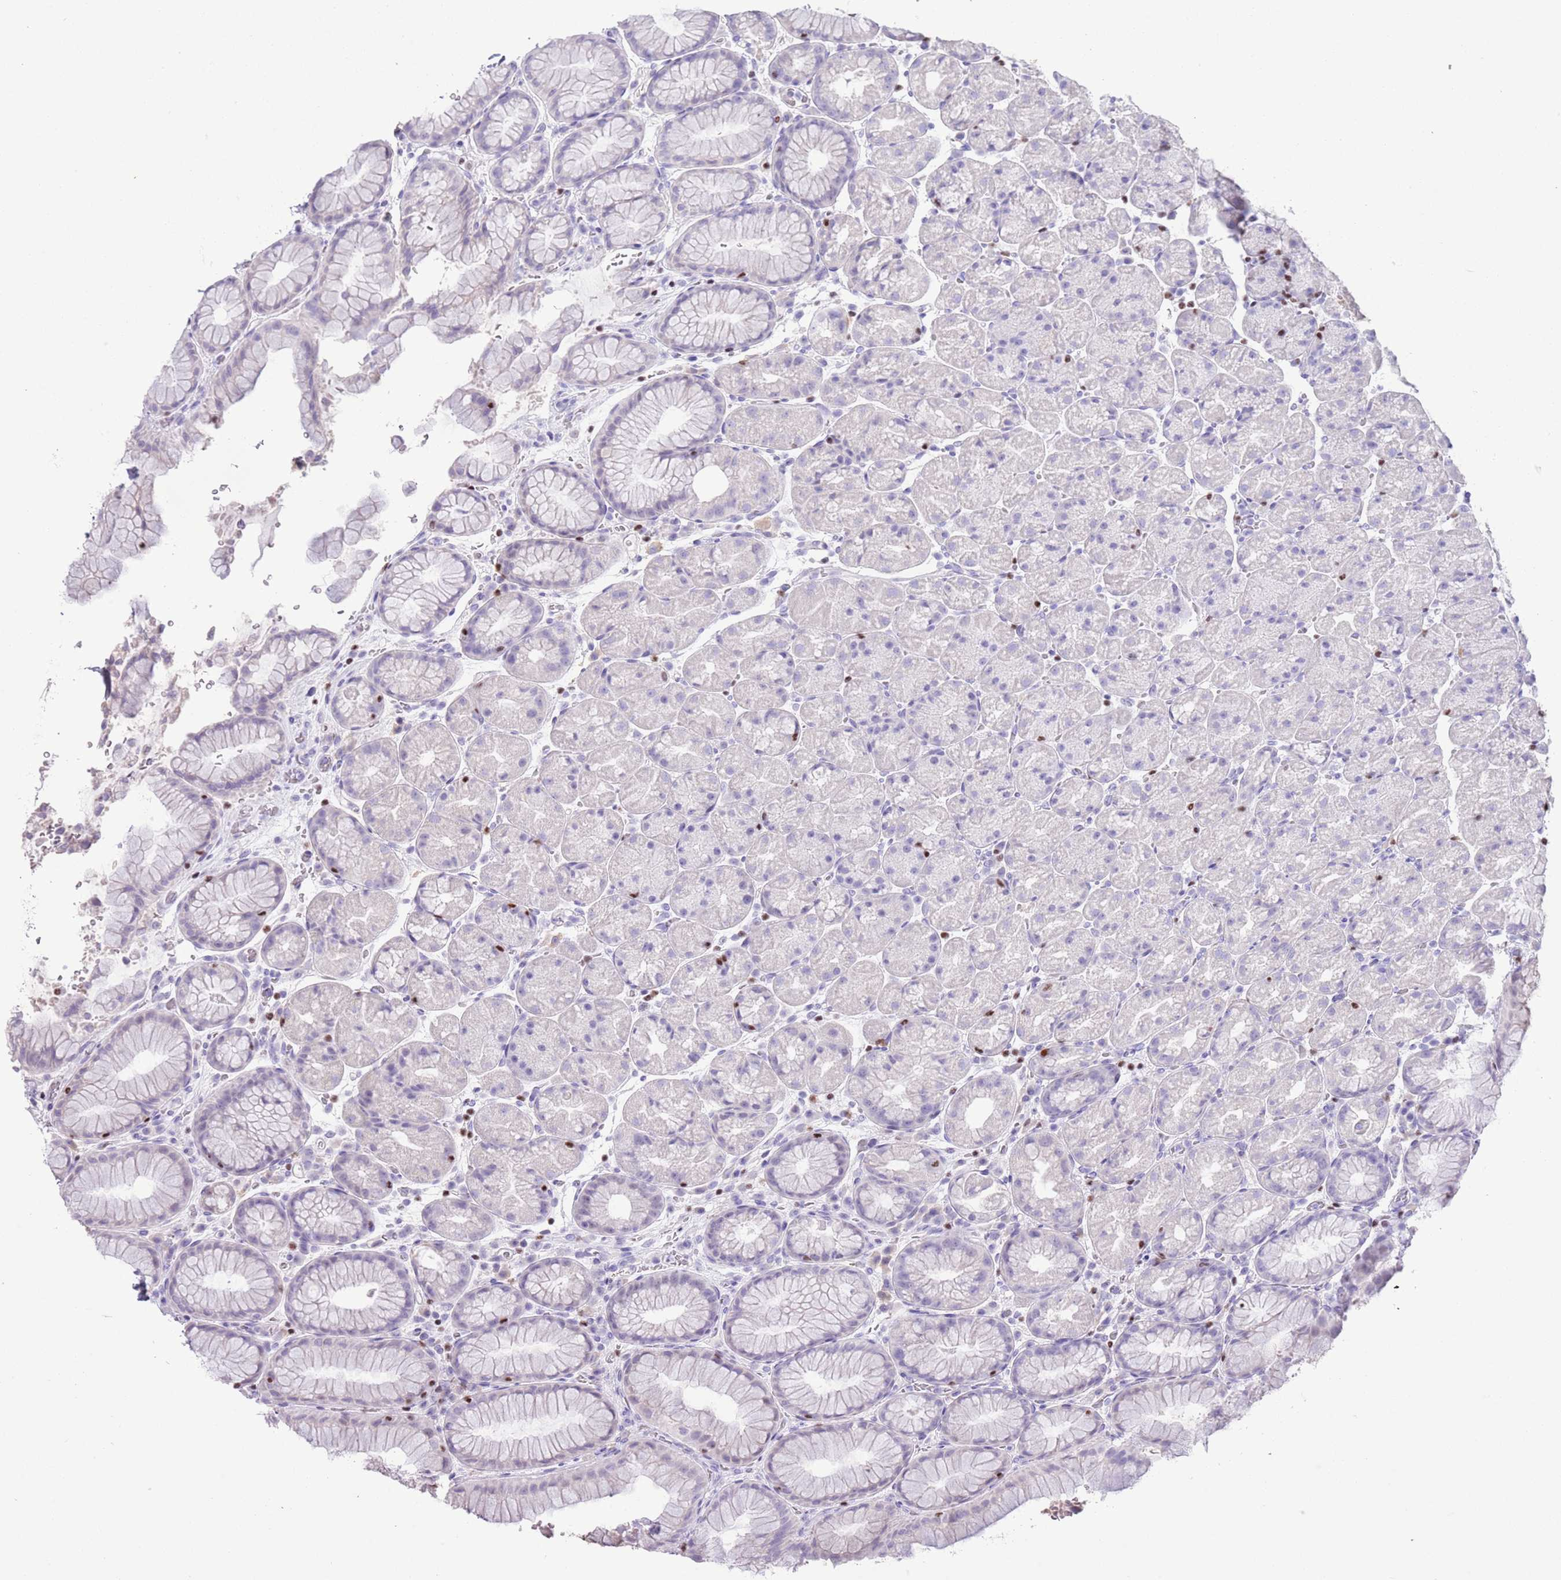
{"staining": {"intensity": "negative", "quantity": "none", "location": "none"}, "tissue": "stomach", "cell_type": "Glandular cells", "image_type": "normal", "snomed": [{"axis": "morphology", "description": "Normal tissue, NOS"}, {"axis": "topography", "description": "Stomach, upper"}, {"axis": "topography", "description": "Stomach, lower"}], "caption": "Micrograph shows no significant protein positivity in glandular cells of unremarkable stomach.", "gene": "BCL11B", "patient": {"sex": "male", "age": 67}}